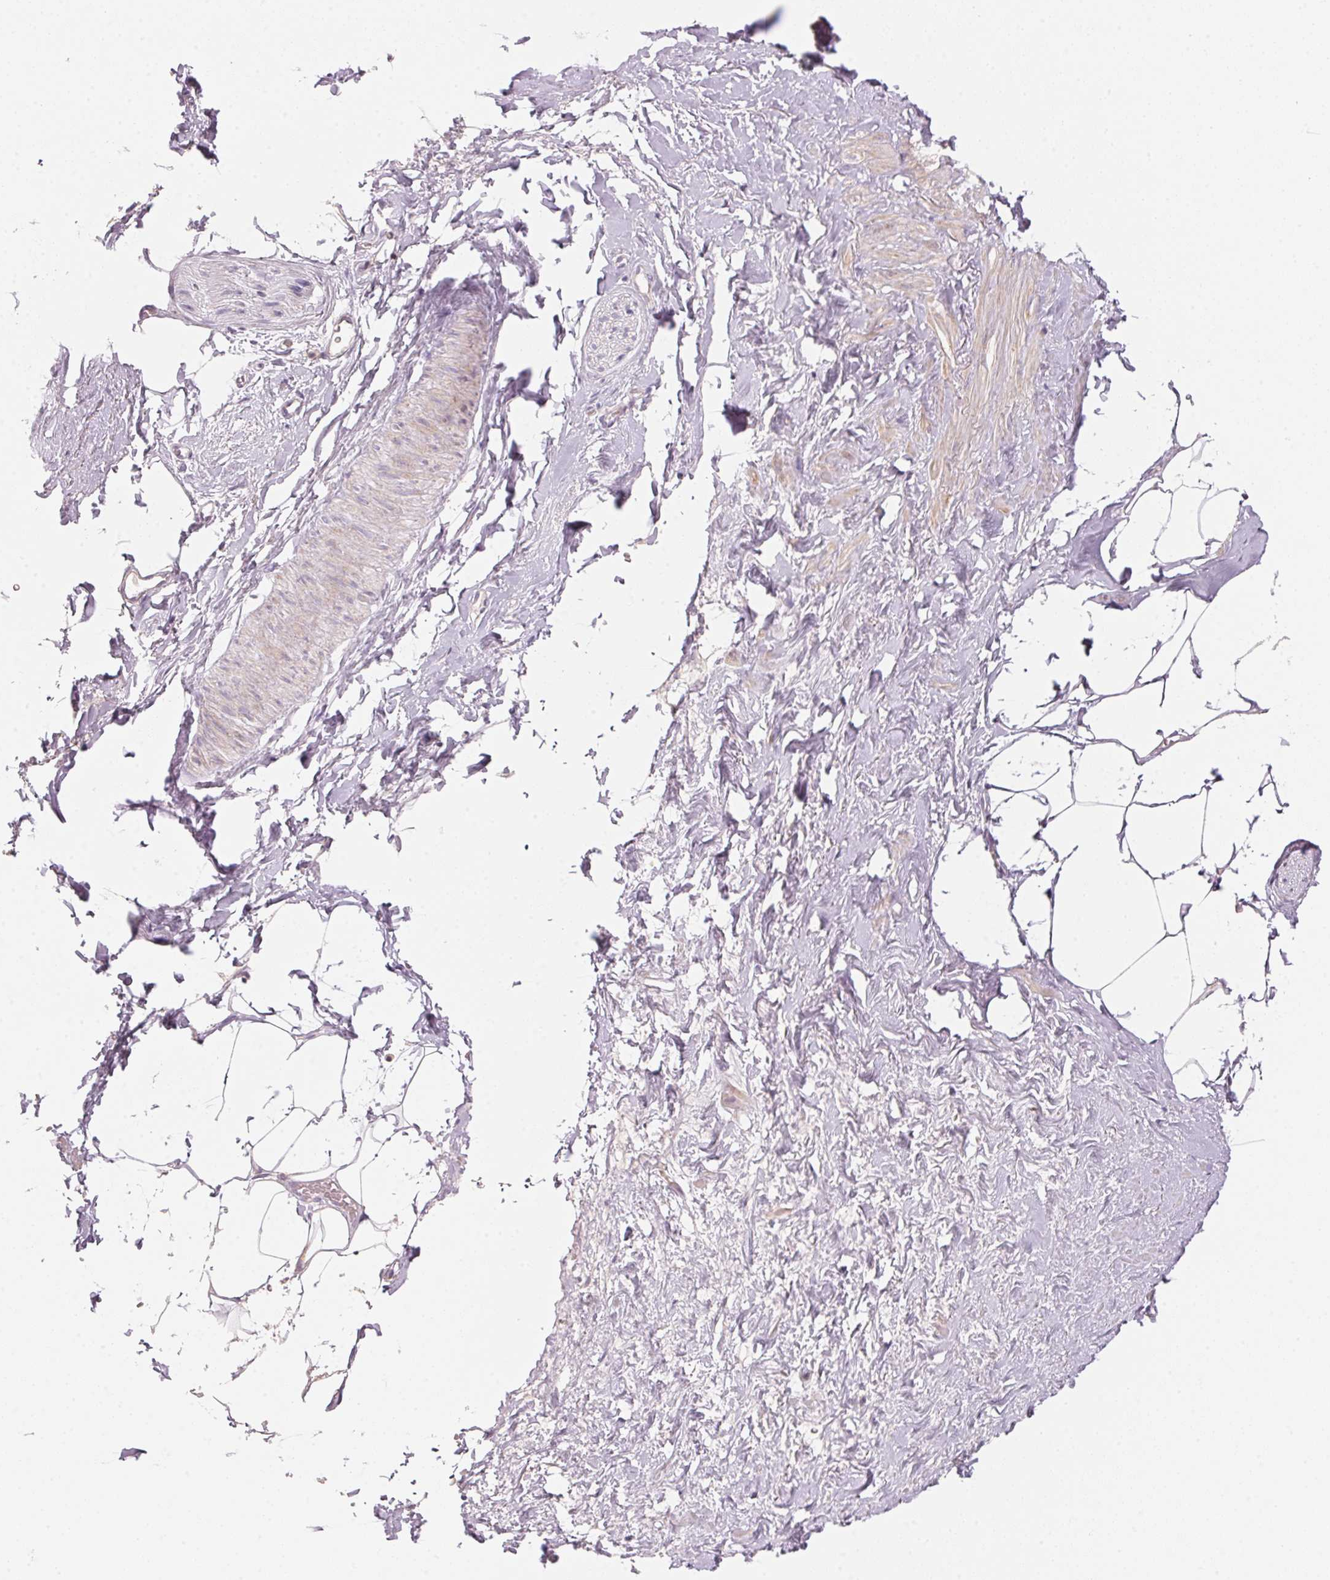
{"staining": {"intensity": "weak", "quantity": "25%-75%", "location": "cytoplasmic/membranous"}, "tissue": "adipose tissue", "cell_type": "Adipocytes", "image_type": "normal", "snomed": [{"axis": "morphology", "description": "Normal tissue, NOS"}, {"axis": "topography", "description": "Prostate"}, {"axis": "topography", "description": "Peripheral nerve tissue"}], "caption": "Weak cytoplasmic/membranous protein staining is identified in approximately 25%-75% of adipocytes in adipose tissue. (brown staining indicates protein expression, while blue staining denotes nuclei).", "gene": "BLOC1S2", "patient": {"sex": "male", "age": 55}}